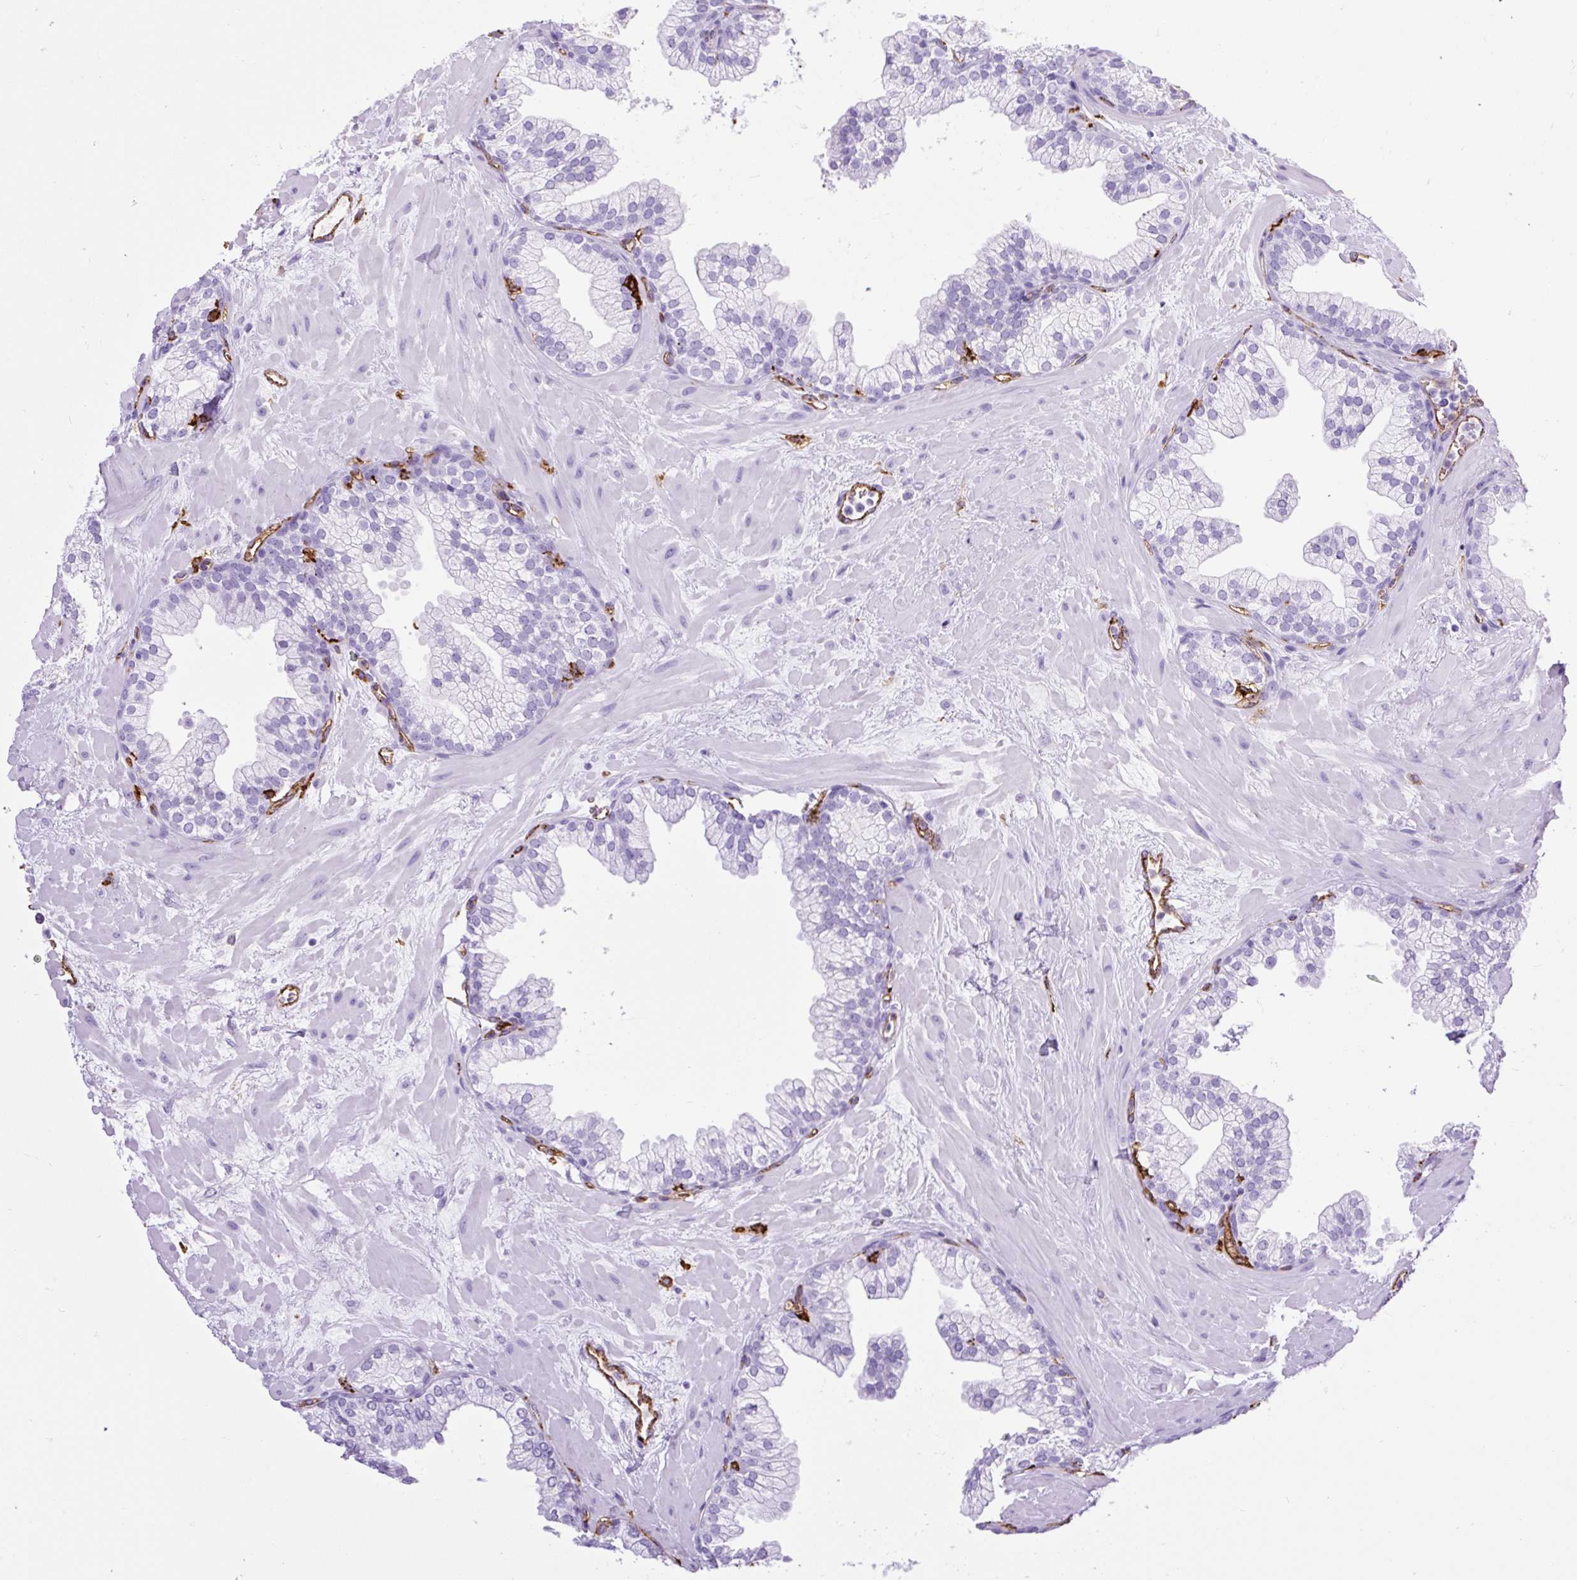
{"staining": {"intensity": "negative", "quantity": "none", "location": "none"}, "tissue": "prostate", "cell_type": "Glandular cells", "image_type": "normal", "snomed": [{"axis": "morphology", "description": "Normal tissue, NOS"}, {"axis": "topography", "description": "Prostate"}, {"axis": "topography", "description": "Peripheral nerve tissue"}], "caption": "IHC micrograph of unremarkable prostate stained for a protein (brown), which displays no positivity in glandular cells. (DAB (3,3'-diaminobenzidine) immunohistochemistry (IHC) with hematoxylin counter stain).", "gene": "HLA", "patient": {"sex": "male", "age": 61}}